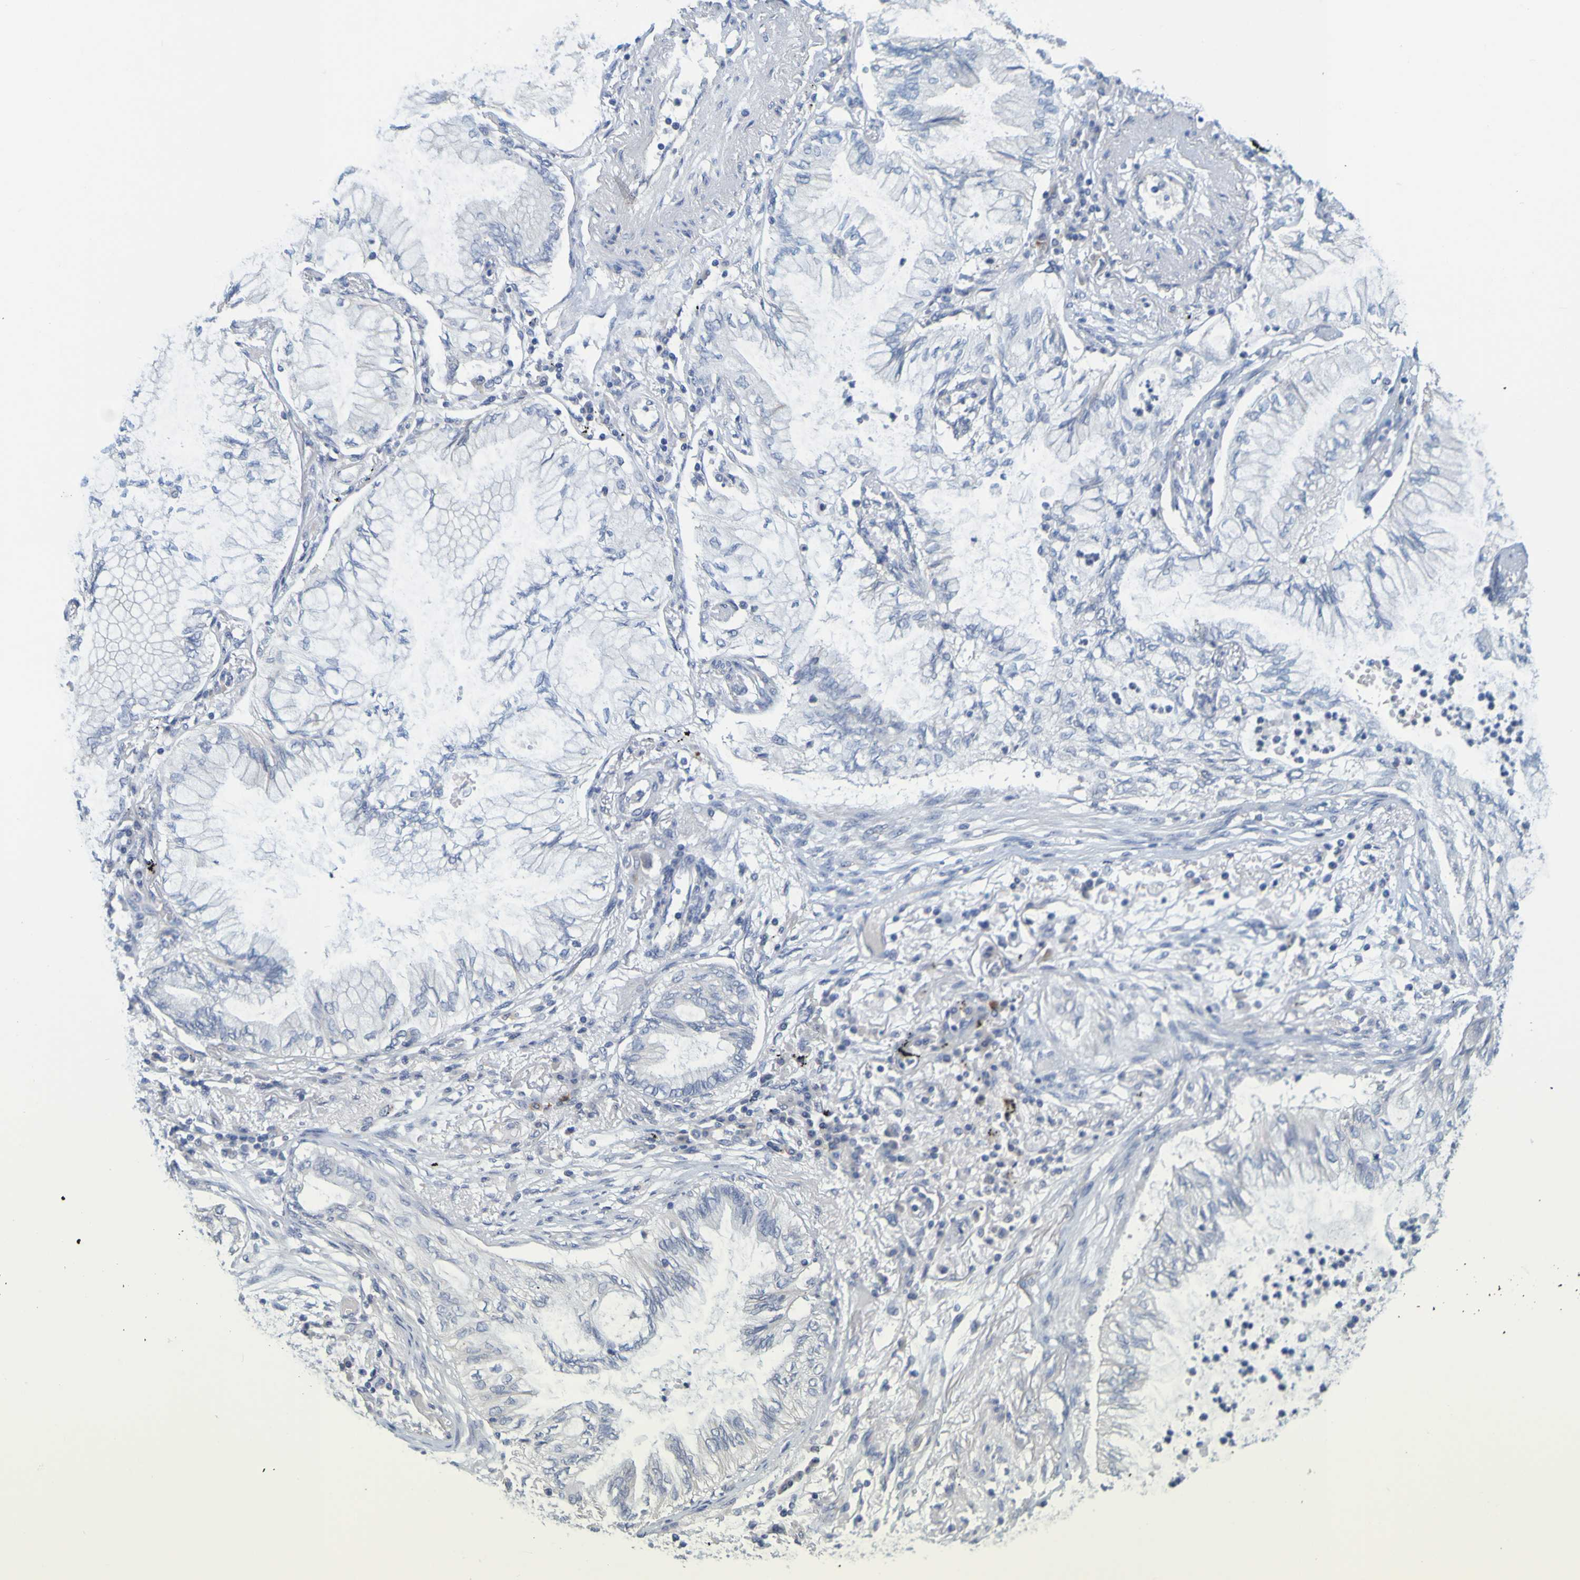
{"staining": {"intensity": "negative", "quantity": "none", "location": "none"}, "tissue": "lung cancer", "cell_type": "Tumor cells", "image_type": "cancer", "snomed": [{"axis": "morphology", "description": "Normal tissue, NOS"}, {"axis": "morphology", "description": "Adenocarcinoma, NOS"}, {"axis": "topography", "description": "Bronchus"}, {"axis": "topography", "description": "Lung"}], "caption": "An IHC image of lung cancer (adenocarcinoma) is shown. There is no staining in tumor cells of lung cancer (adenocarcinoma).", "gene": "ENDOU", "patient": {"sex": "female", "age": 70}}